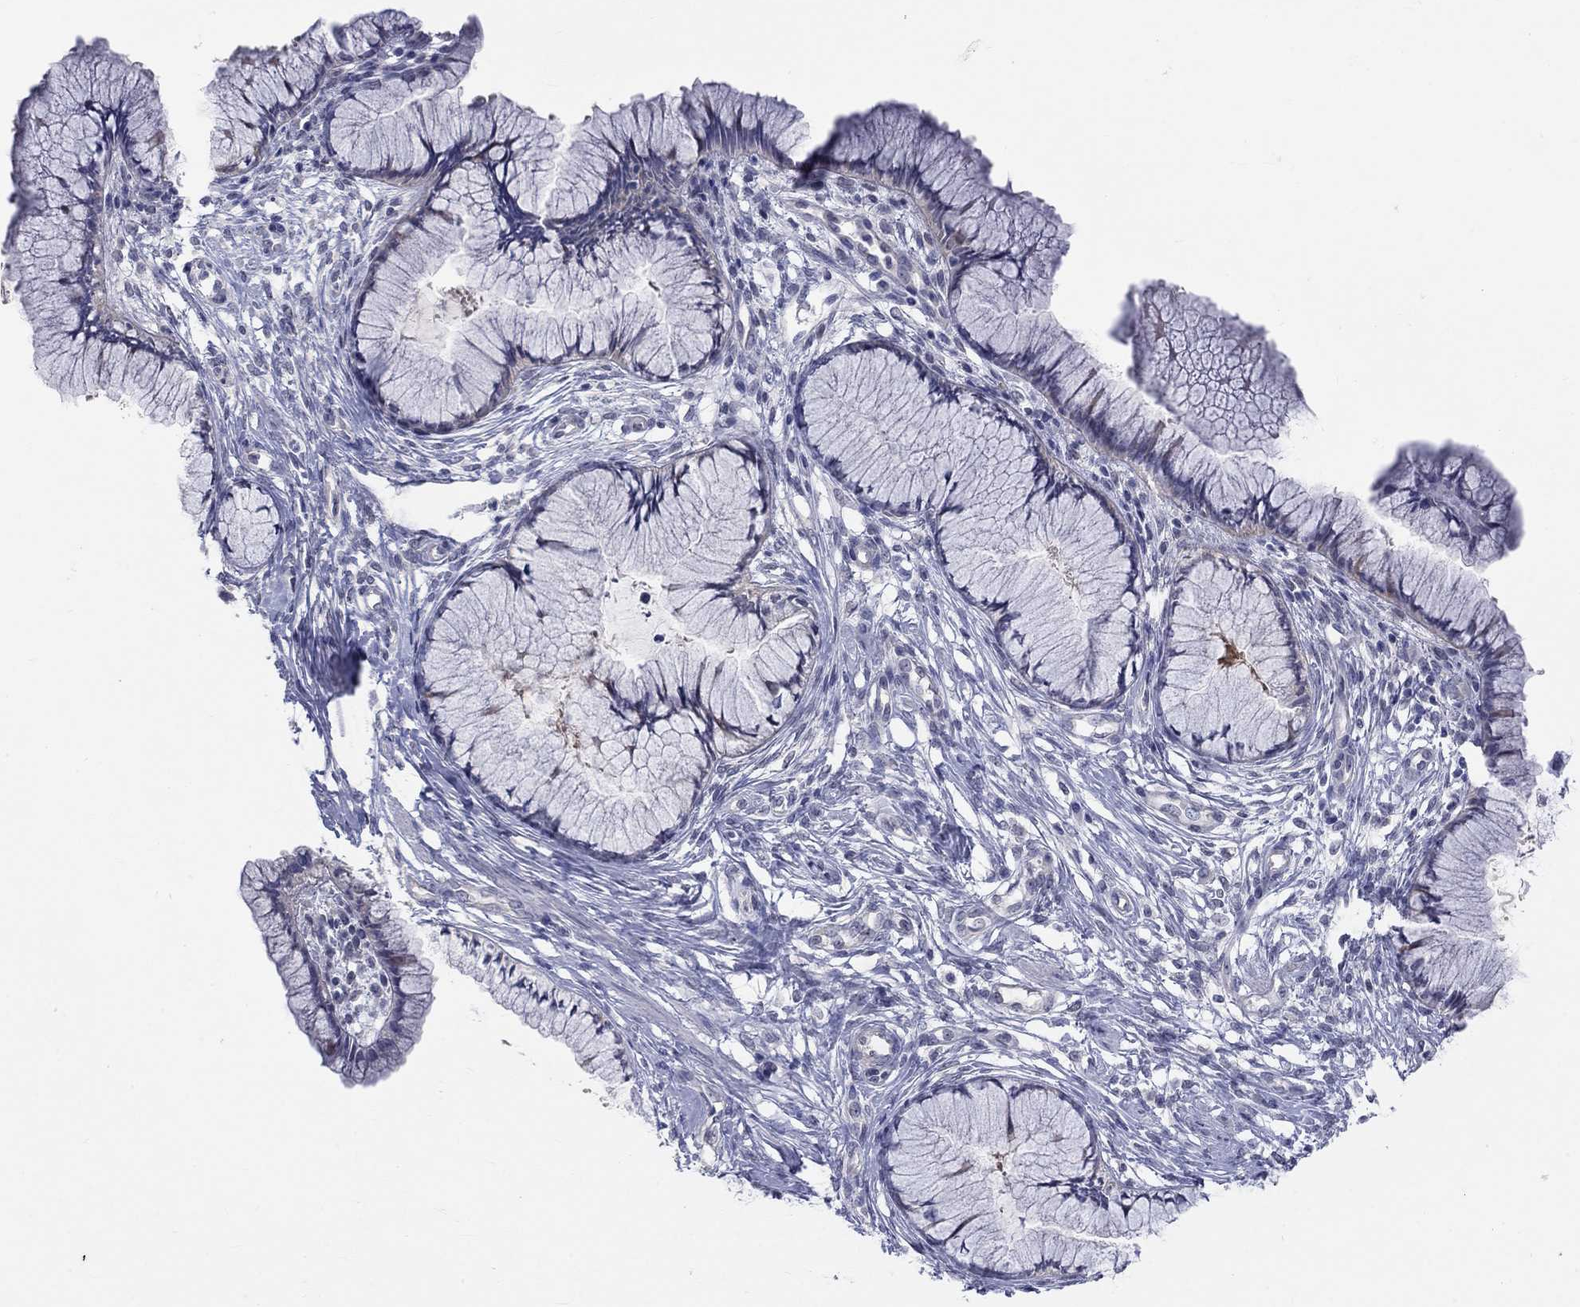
{"staining": {"intensity": "negative", "quantity": "none", "location": "none"}, "tissue": "cervix", "cell_type": "Glandular cells", "image_type": "normal", "snomed": [{"axis": "morphology", "description": "Normal tissue, NOS"}, {"axis": "topography", "description": "Cervix"}], "caption": "Histopathology image shows no significant protein expression in glandular cells of unremarkable cervix.", "gene": "EGFLAM", "patient": {"sex": "female", "age": 37}}